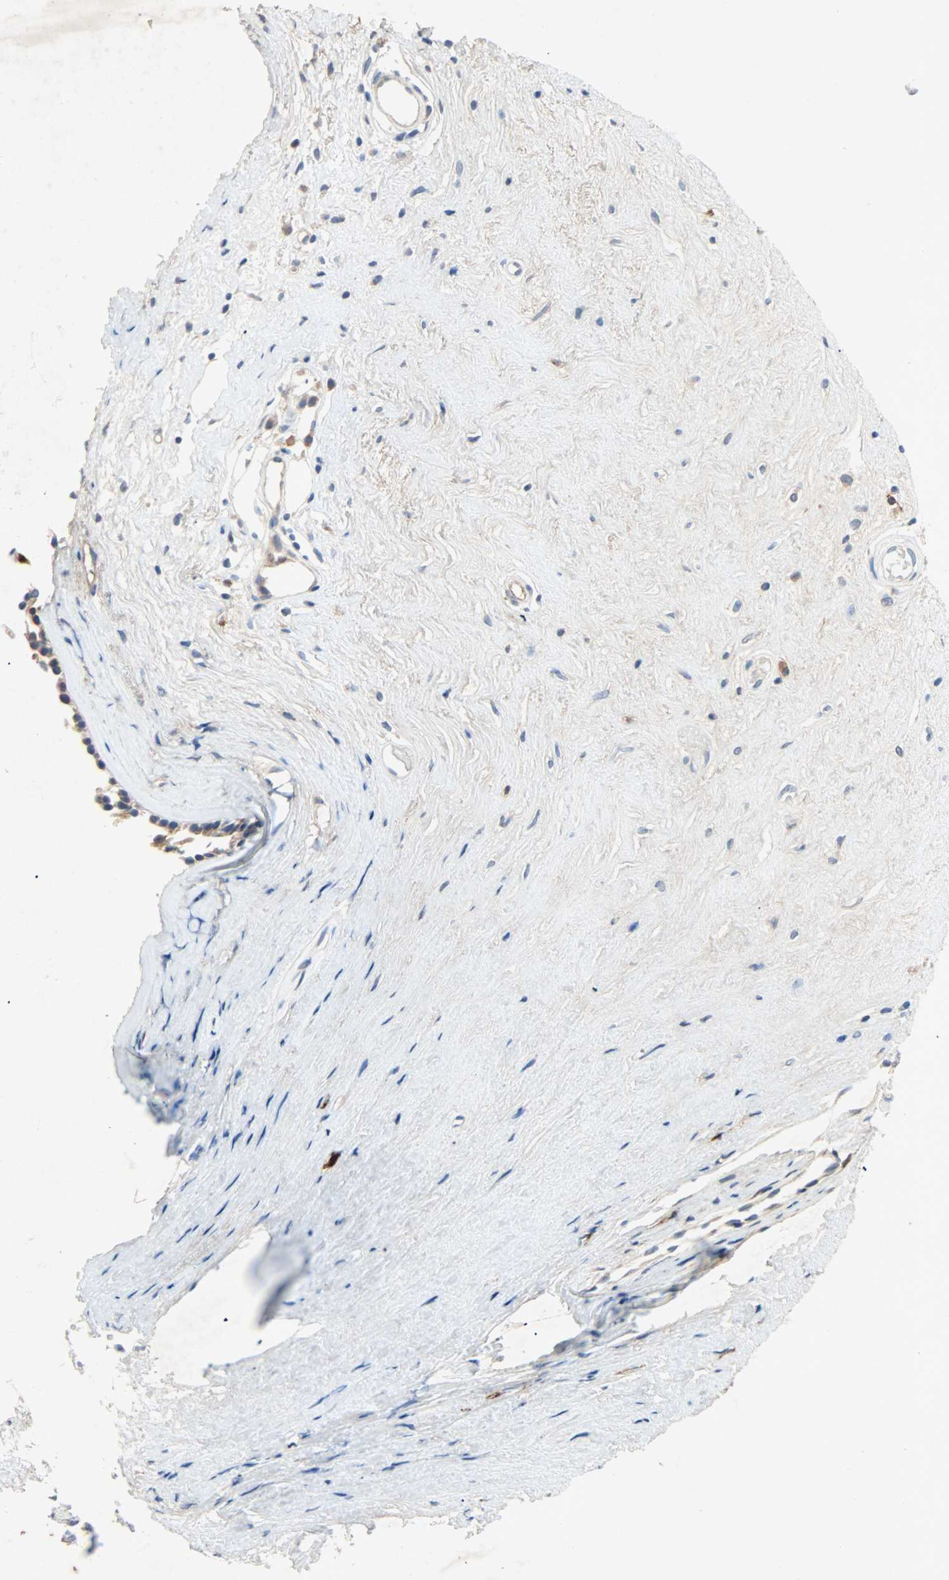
{"staining": {"intensity": "moderate", "quantity": ">75%", "location": "cytoplasmic/membranous"}, "tissue": "nasopharynx", "cell_type": "Respiratory epithelial cells", "image_type": "normal", "snomed": [{"axis": "morphology", "description": "Normal tissue, NOS"}, {"axis": "morphology", "description": "Inflammation, NOS"}, {"axis": "topography", "description": "Nasopharynx"}], "caption": "Immunohistochemistry micrograph of unremarkable nasopharynx stained for a protein (brown), which reveals medium levels of moderate cytoplasmic/membranous expression in approximately >75% of respiratory epithelial cells.", "gene": "XYLT1", "patient": {"sex": "male", "age": 48}}